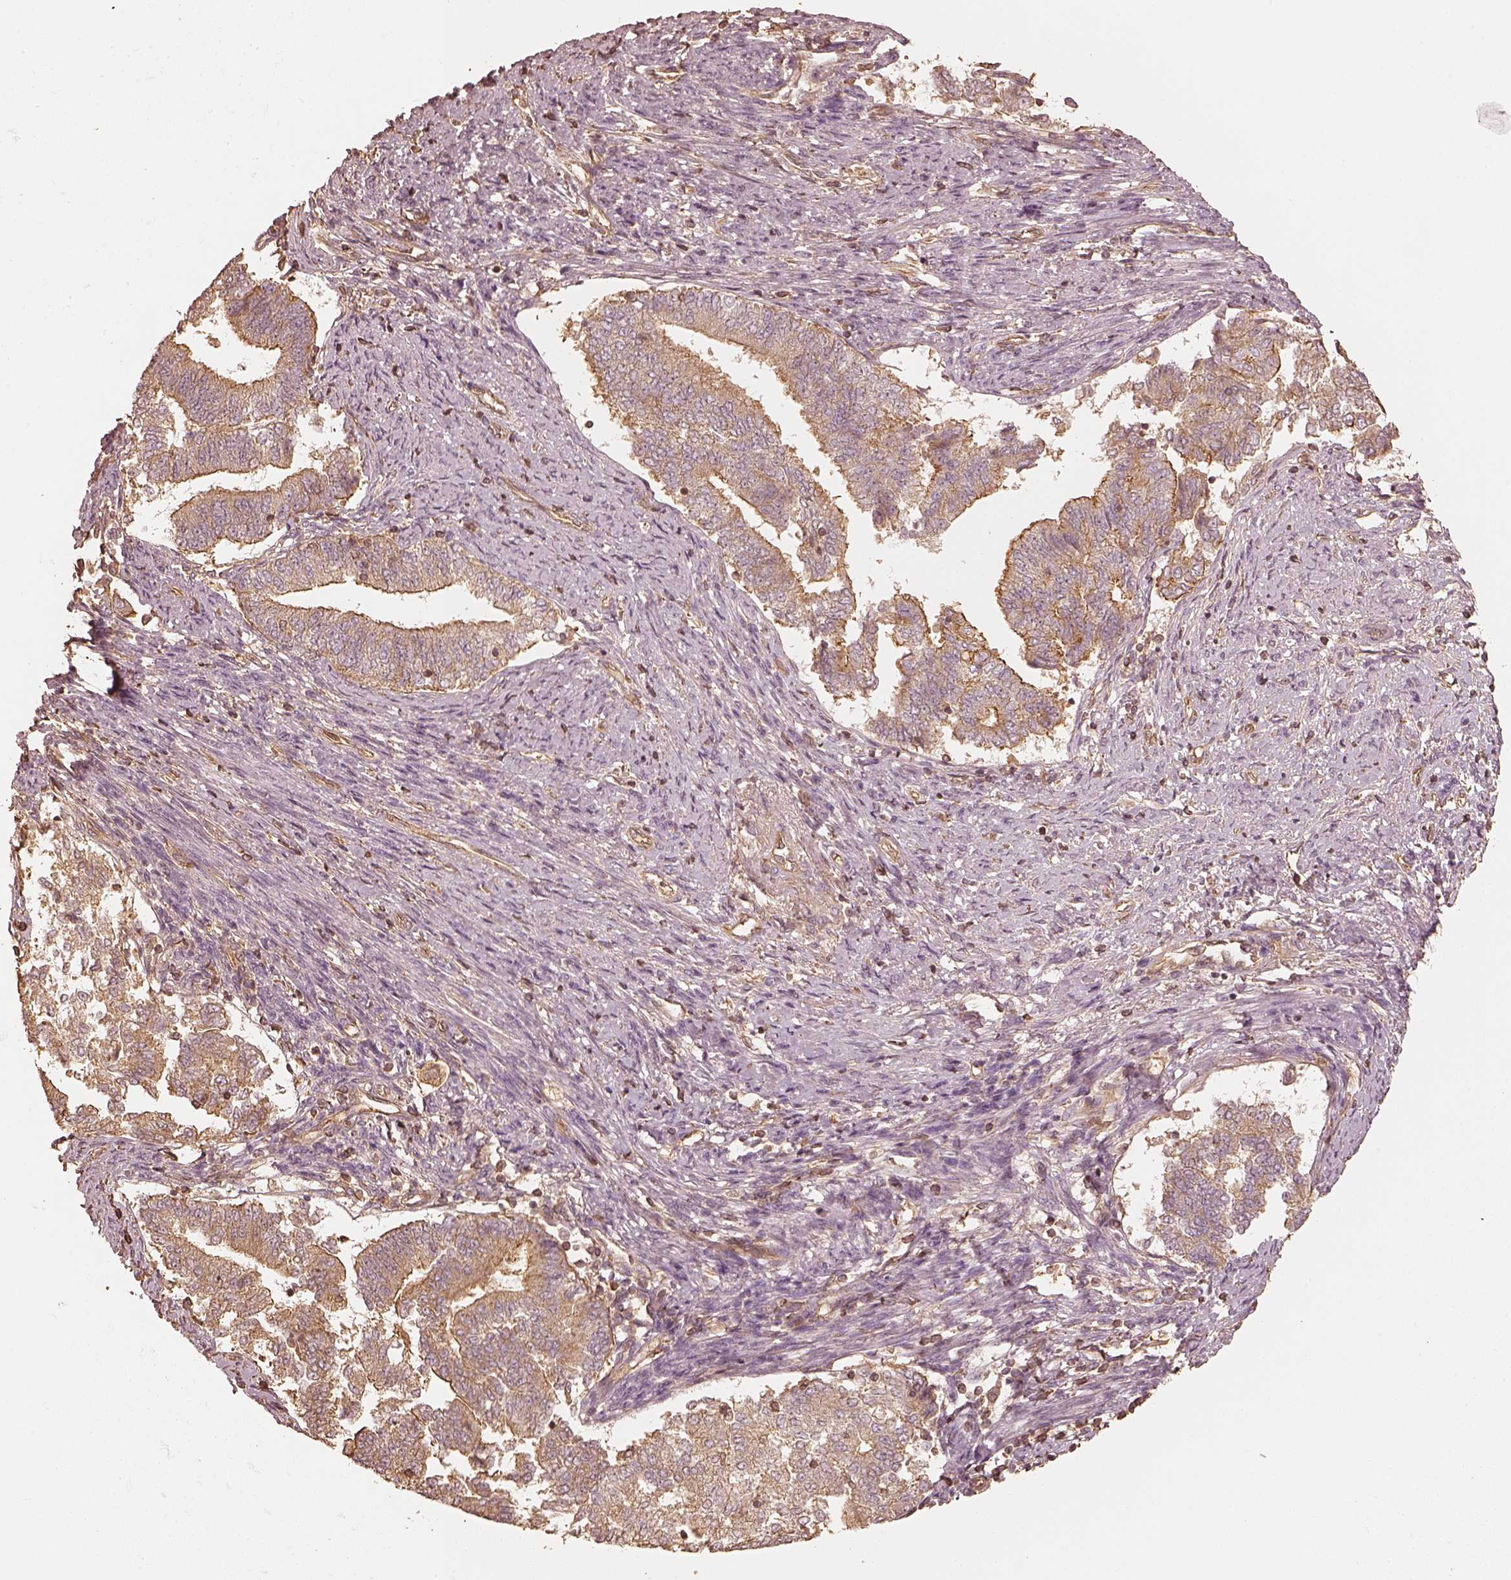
{"staining": {"intensity": "moderate", "quantity": ">75%", "location": "cytoplasmic/membranous"}, "tissue": "endometrial cancer", "cell_type": "Tumor cells", "image_type": "cancer", "snomed": [{"axis": "morphology", "description": "Adenocarcinoma, NOS"}, {"axis": "topography", "description": "Endometrium"}], "caption": "Endometrial adenocarcinoma stained with immunohistochemistry (IHC) exhibits moderate cytoplasmic/membranous expression in approximately >75% of tumor cells.", "gene": "WDR7", "patient": {"sex": "female", "age": 65}}